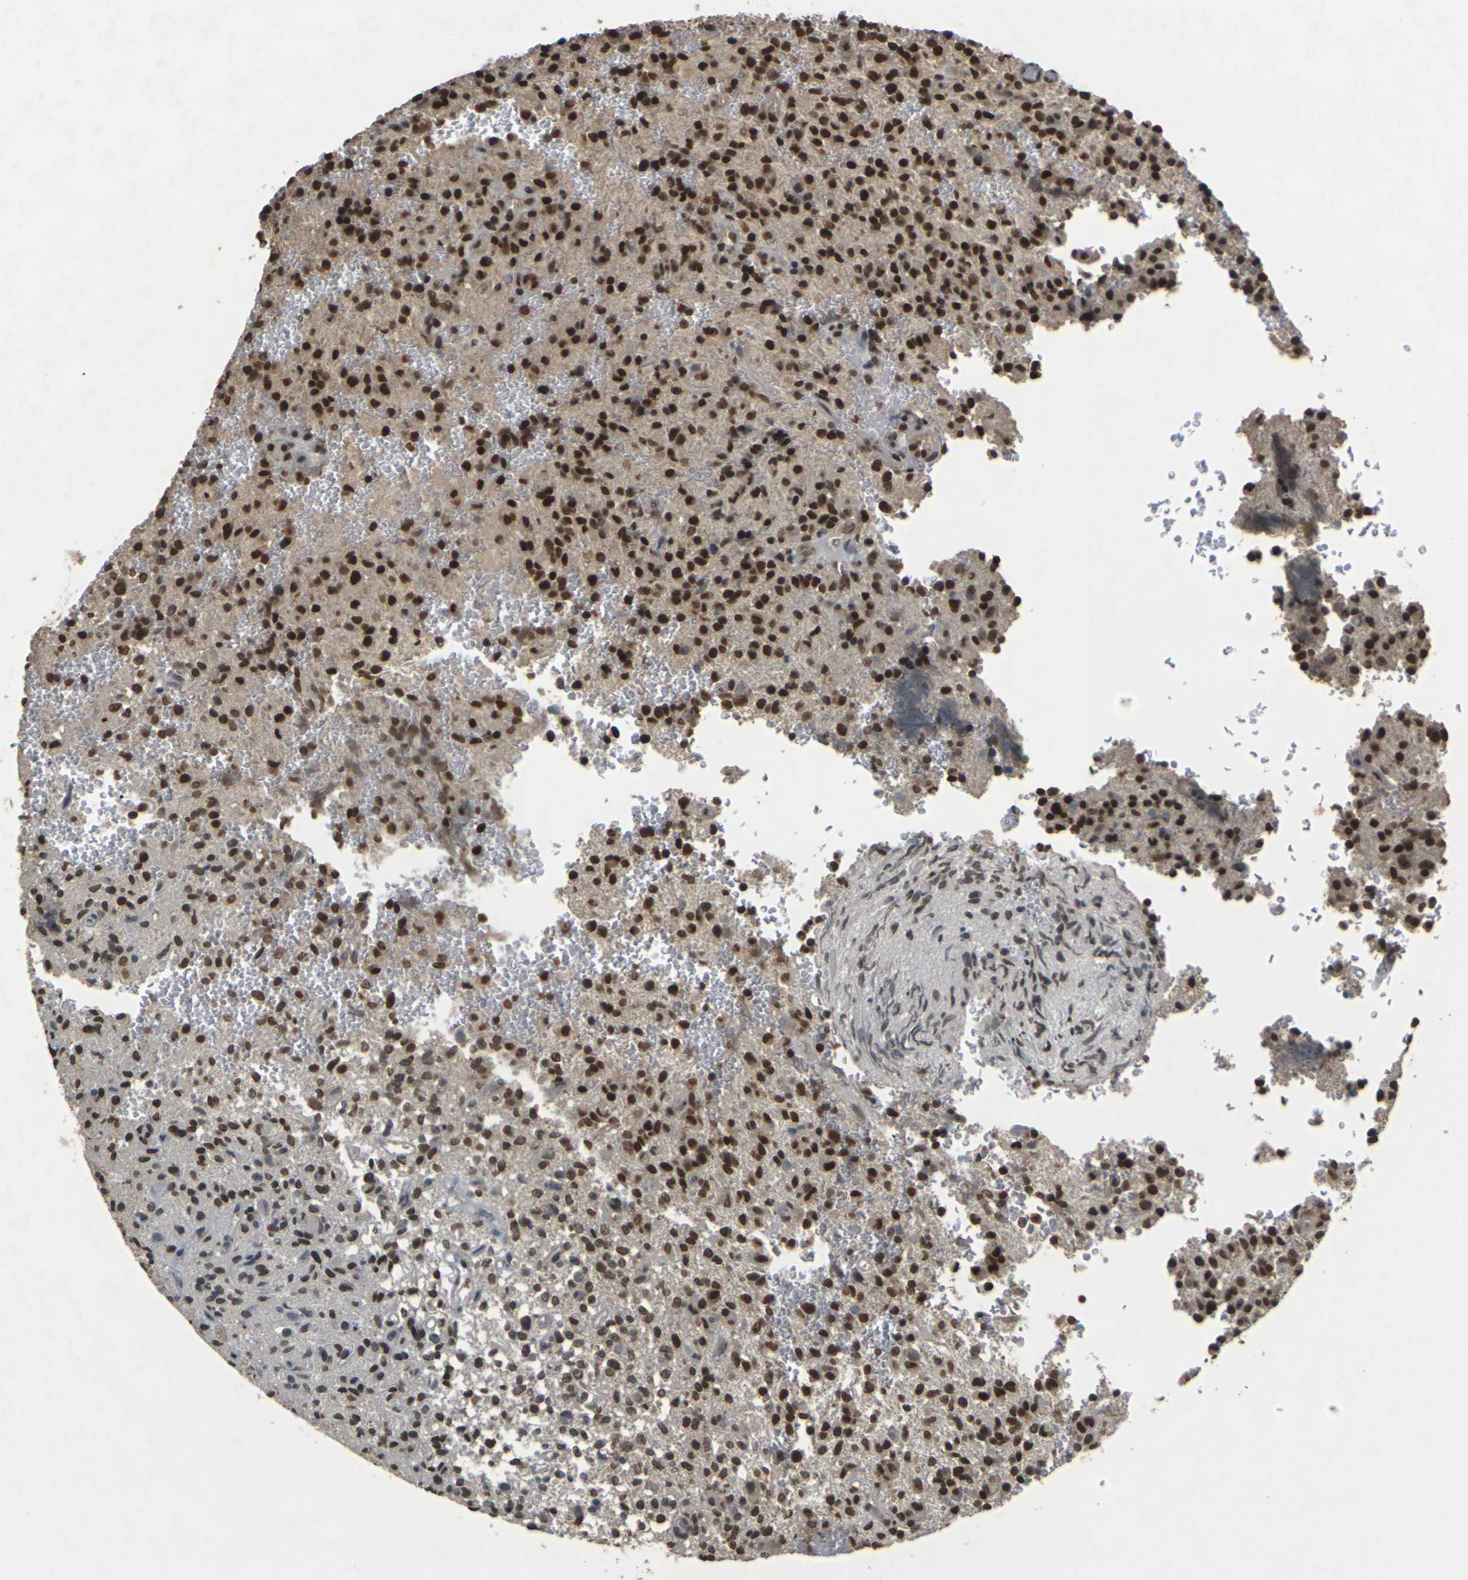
{"staining": {"intensity": "strong", "quantity": ">75%", "location": "cytoplasmic/membranous,nuclear"}, "tissue": "glioma", "cell_type": "Tumor cells", "image_type": "cancer", "snomed": [{"axis": "morphology", "description": "Glioma, malignant, High grade"}, {"axis": "topography", "description": "Brain"}], "caption": "Immunohistochemical staining of glioma demonstrates high levels of strong cytoplasmic/membranous and nuclear positivity in approximately >75% of tumor cells.", "gene": "NELFA", "patient": {"sex": "male", "age": 71}}